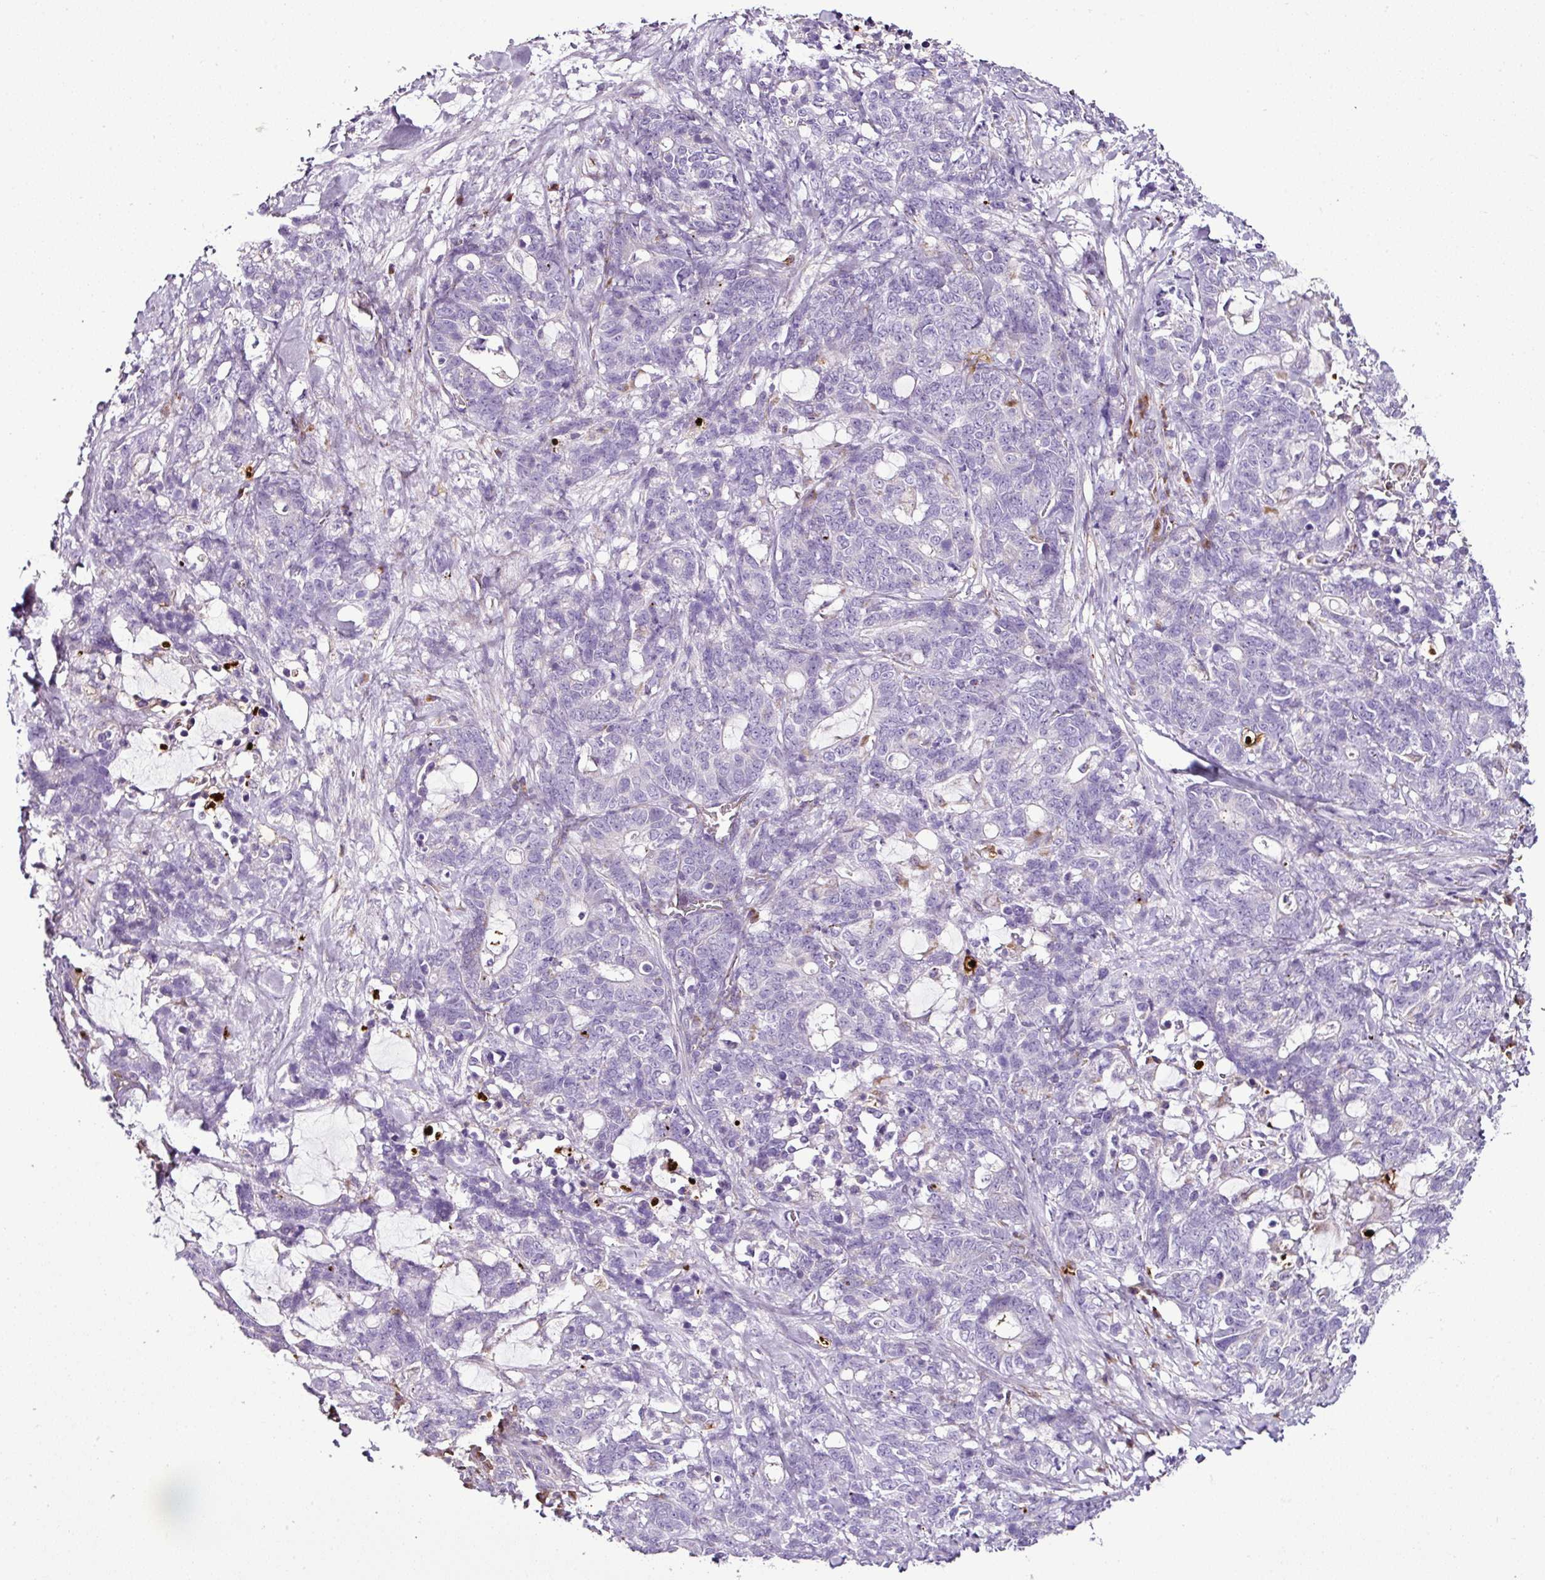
{"staining": {"intensity": "negative", "quantity": "none", "location": "none"}, "tissue": "stomach cancer", "cell_type": "Tumor cells", "image_type": "cancer", "snomed": [{"axis": "morphology", "description": "Normal tissue, NOS"}, {"axis": "morphology", "description": "Adenocarcinoma, NOS"}, {"axis": "topography", "description": "Stomach"}], "caption": "Stomach adenocarcinoma stained for a protein using immunohistochemistry (IHC) shows no expression tumor cells.", "gene": "DPAGT1", "patient": {"sex": "female", "age": 64}}